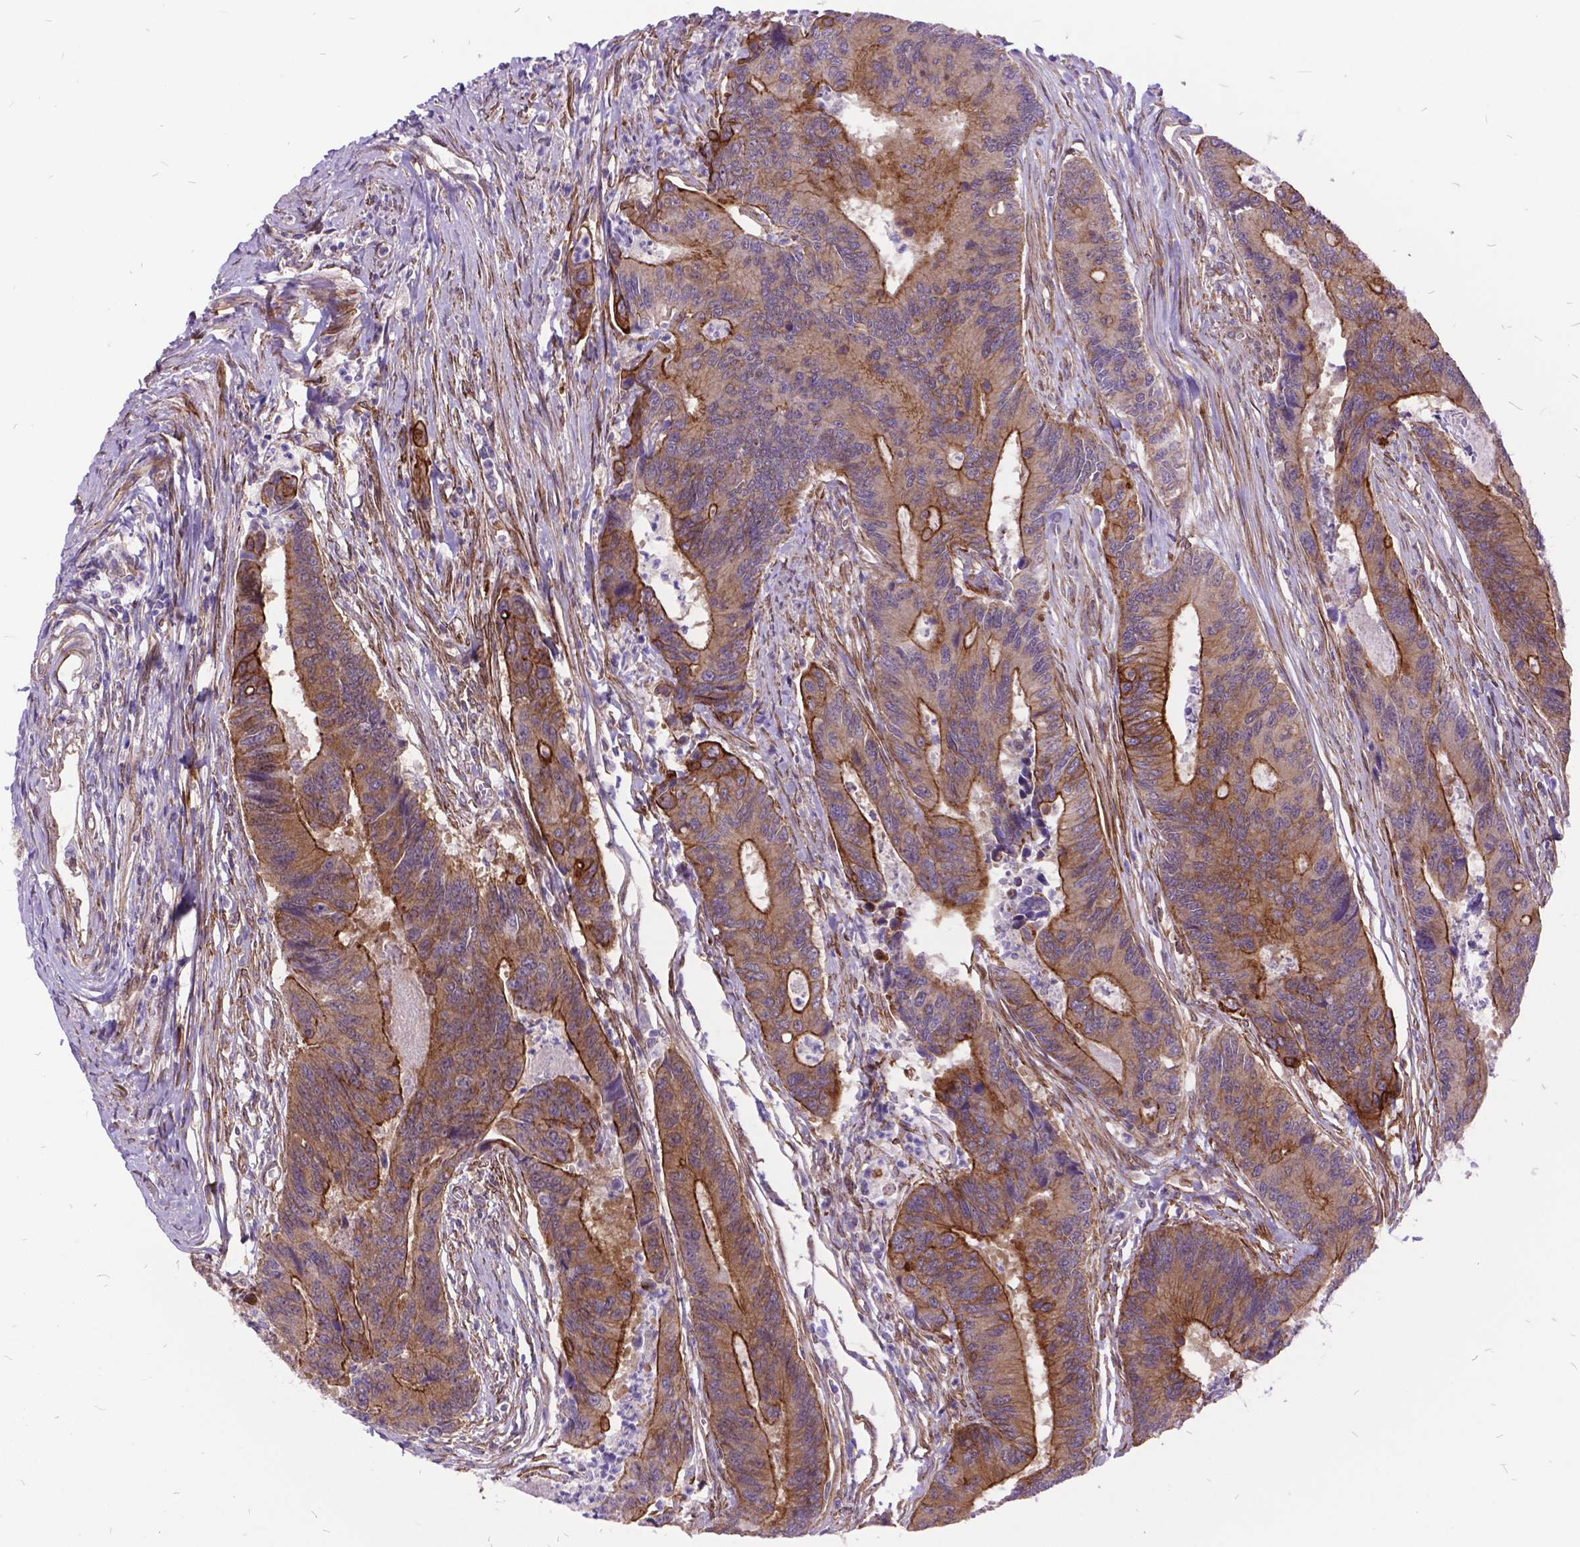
{"staining": {"intensity": "moderate", "quantity": ">75%", "location": "cytoplasmic/membranous"}, "tissue": "colorectal cancer", "cell_type": "Tumor cells", "image_type": "cancer", "snomed": [{"axis": "morphology", "description": "Adenocarcinoma, NOS"}, {"axis": "topography", "description": "Colon"}], "caption": "High-magnification brightfield microscopy of colorectal adenocarcinoma stained with DAB (brown) and counterstained with hematoxylin (blue). tumor cells exhibit moderate cytoplasmic/membranous expression is seen in about>75% of cells.", "gene": "GRB7", "patient": {"sex": "female", "age": 67}}